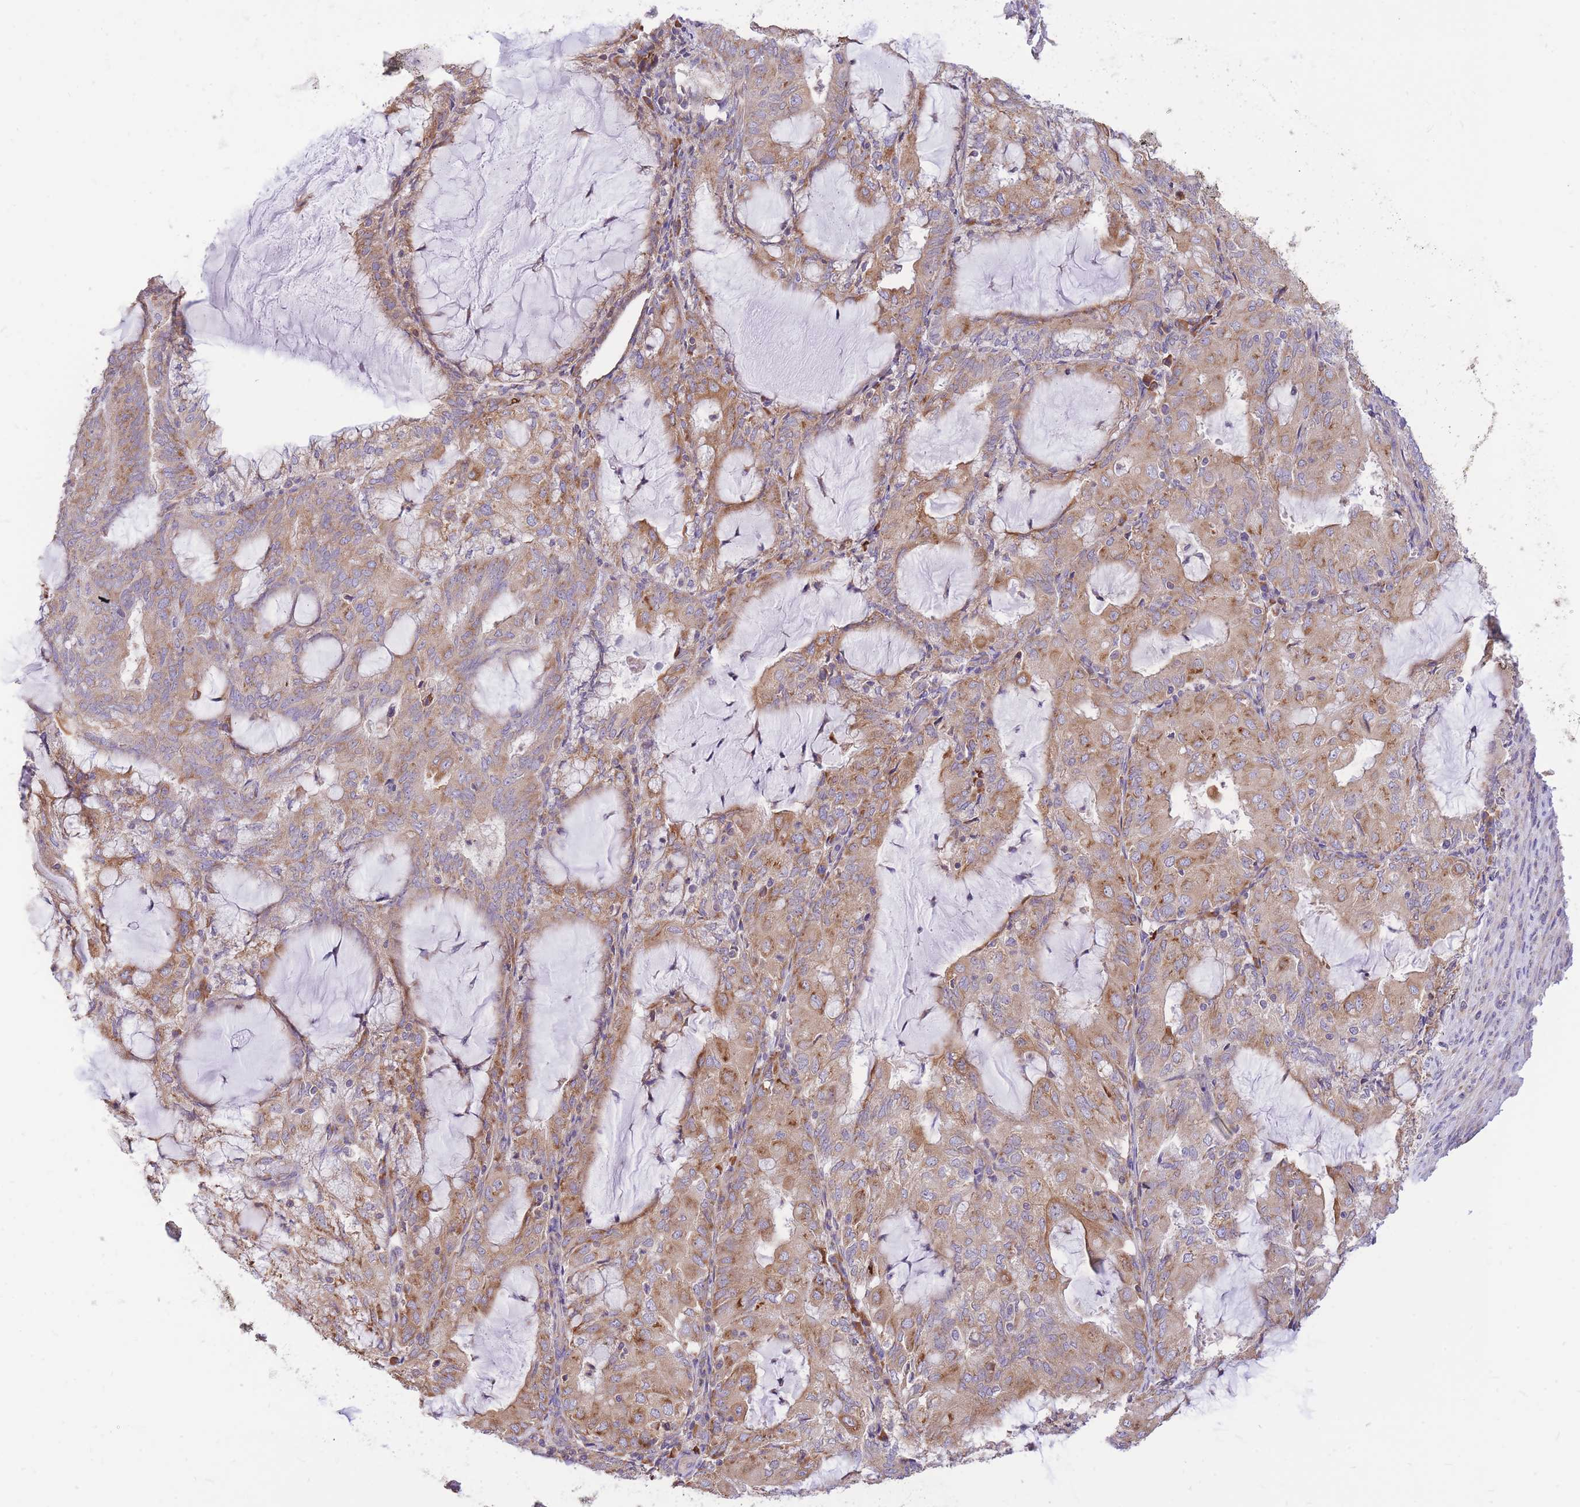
{"staining": {"intensity": "weak", "quantity": ">75%", "location": "cytoplasmic/membranous"}, "tissue": "endometrial cancer", "cell_type": "Tumor cells", "image_type": "cancer", "snomed": [{"axis": "morphology", "description": "Adenocarcinoma, NOS"}, {"axis": "topography", "description": "Endometrium"}], "caption": "Weak cytoplasmic/membranous positivity is present in approximately >75% of tumor cells in adenocarcinoma (endometrial).", "gene": "GBP7", "patient": {"sex": "female", "age": 81}}